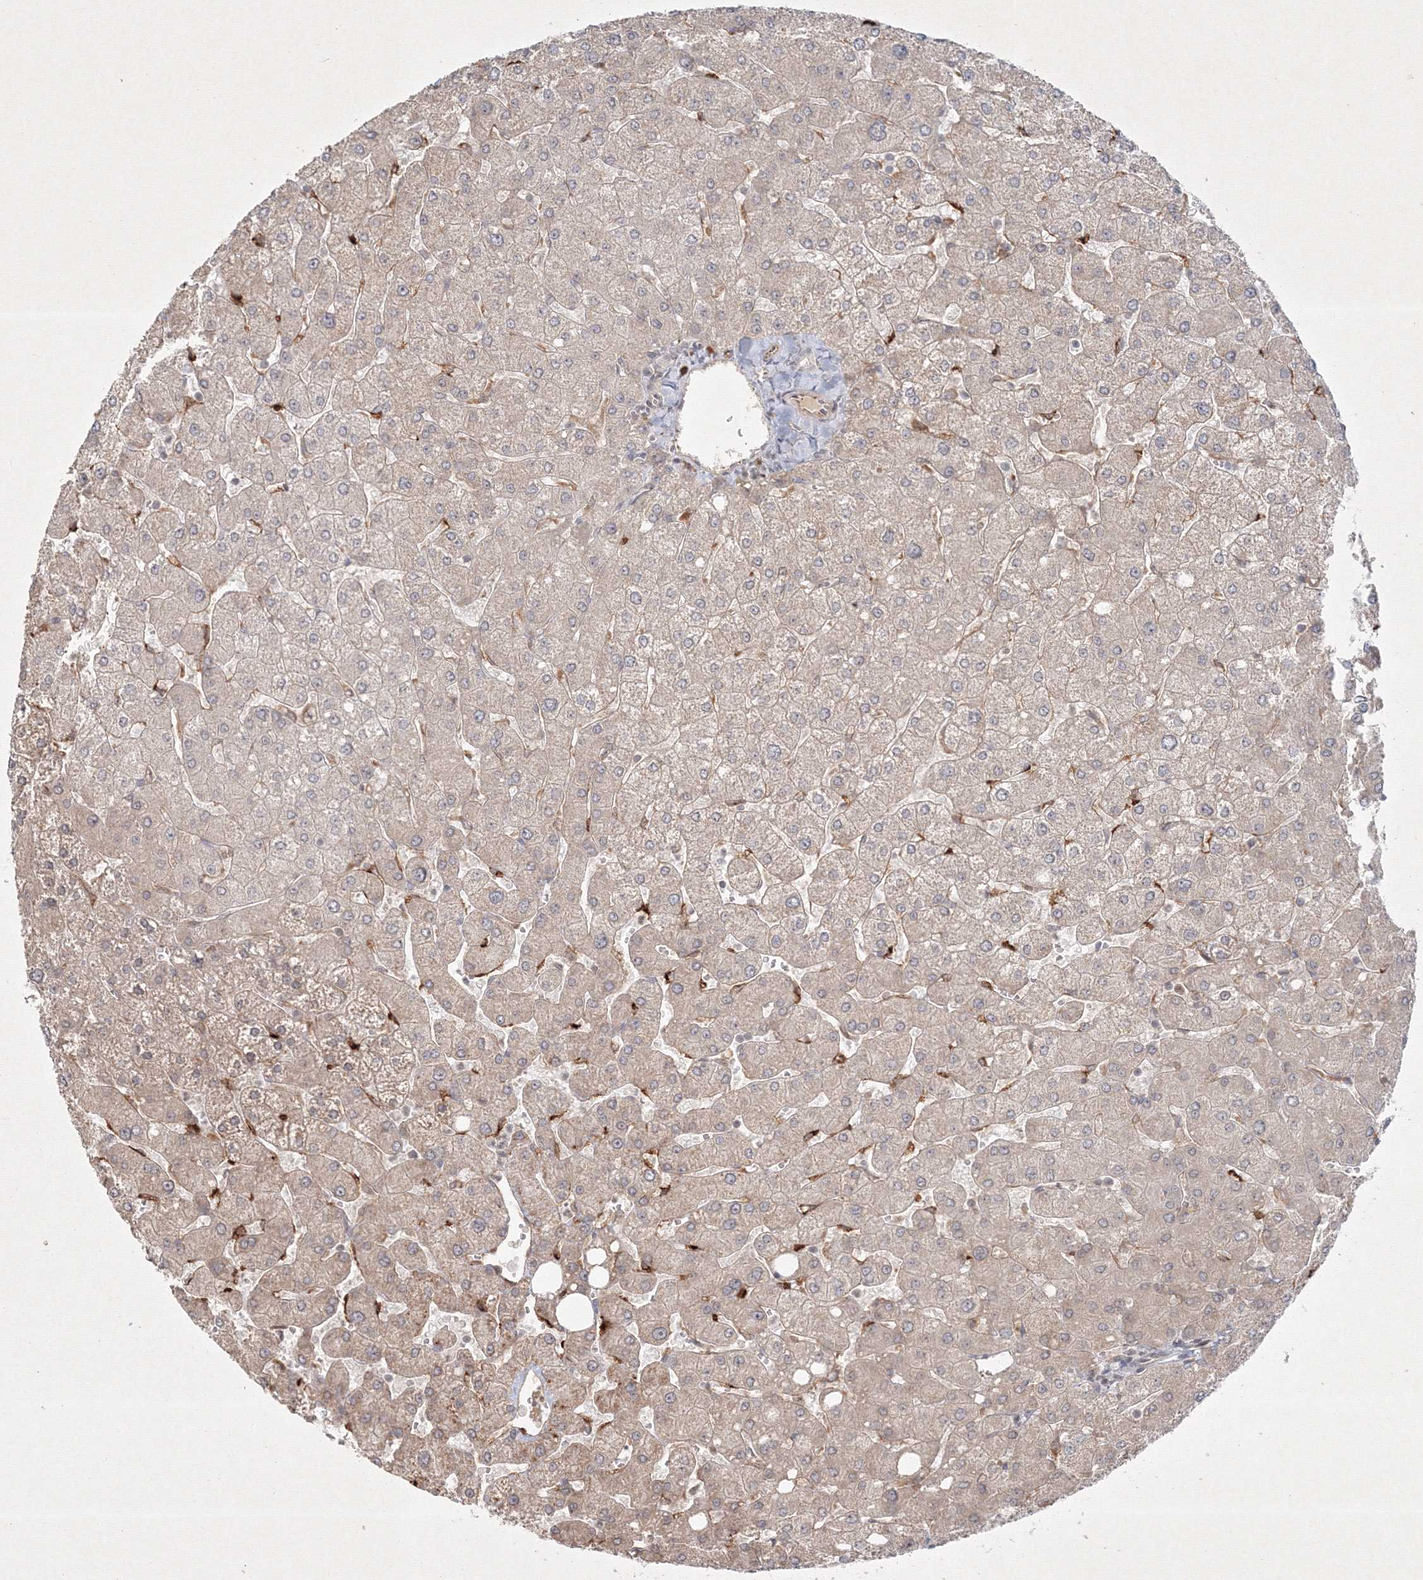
{"staining": {"intensity": "weak", "quantity": ">75%", "location": "cytoplasmic/membranous"}, "tissue": "liver", "cell_type": "Hepatocytes", "image_type": "normal", "snomed": [{"axis": "morphology", "description": "Normal tissue, NOS"}, {"axis": "topography", "description": "Liver"}], "caption": "Immunohistochemistry (IHC) (DAB (3,3'-diaminobenzidine)) staining of unremarkable liver reveals weak cytoplasmic/membranous protein staining in approximately >75% of hepatocytes.", "gene": "KIF20A", "patient": {"sex": "male", "age": 55}}